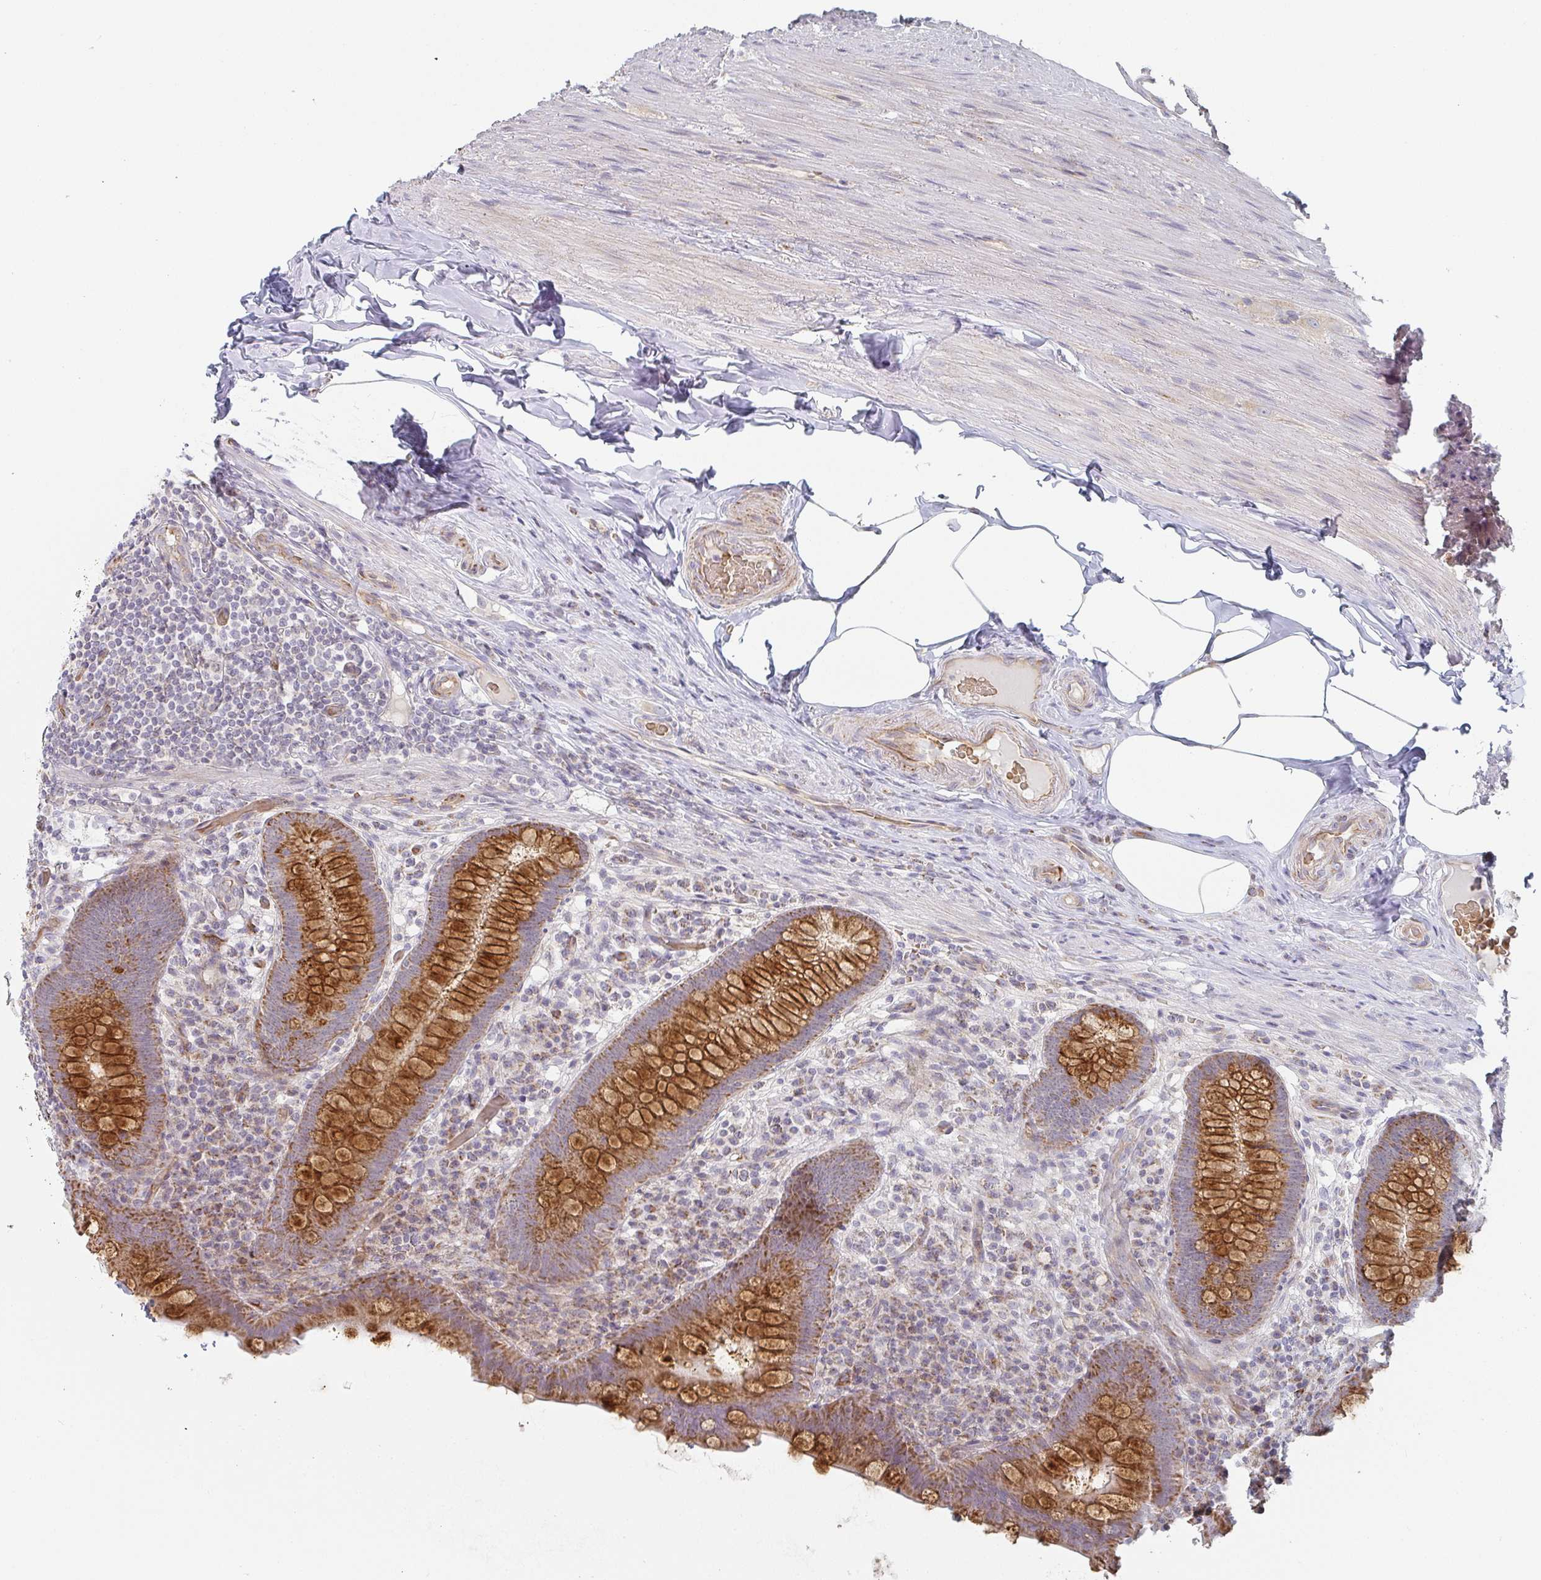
{"staining": {"intensity": "strong", "quantity": ">75%", "location": "cytoplasmic/membranous"}, "tissue": "appendix", "cell_type": "Glandular cells", "image_type": "normal", "snomed": [{"axis": "morphology", "description": "Normal tissue, NOS"}, {"axis": "topography", "description": "Appendix"}], "caption": "Brown immunohistochemical staining in benign appendix exhibits strong cytoplasmic/membranous expression in approximately >75% of glandular cells.", "gene": "ZNF526", "patient": {"sex": "male", "age": 71}}